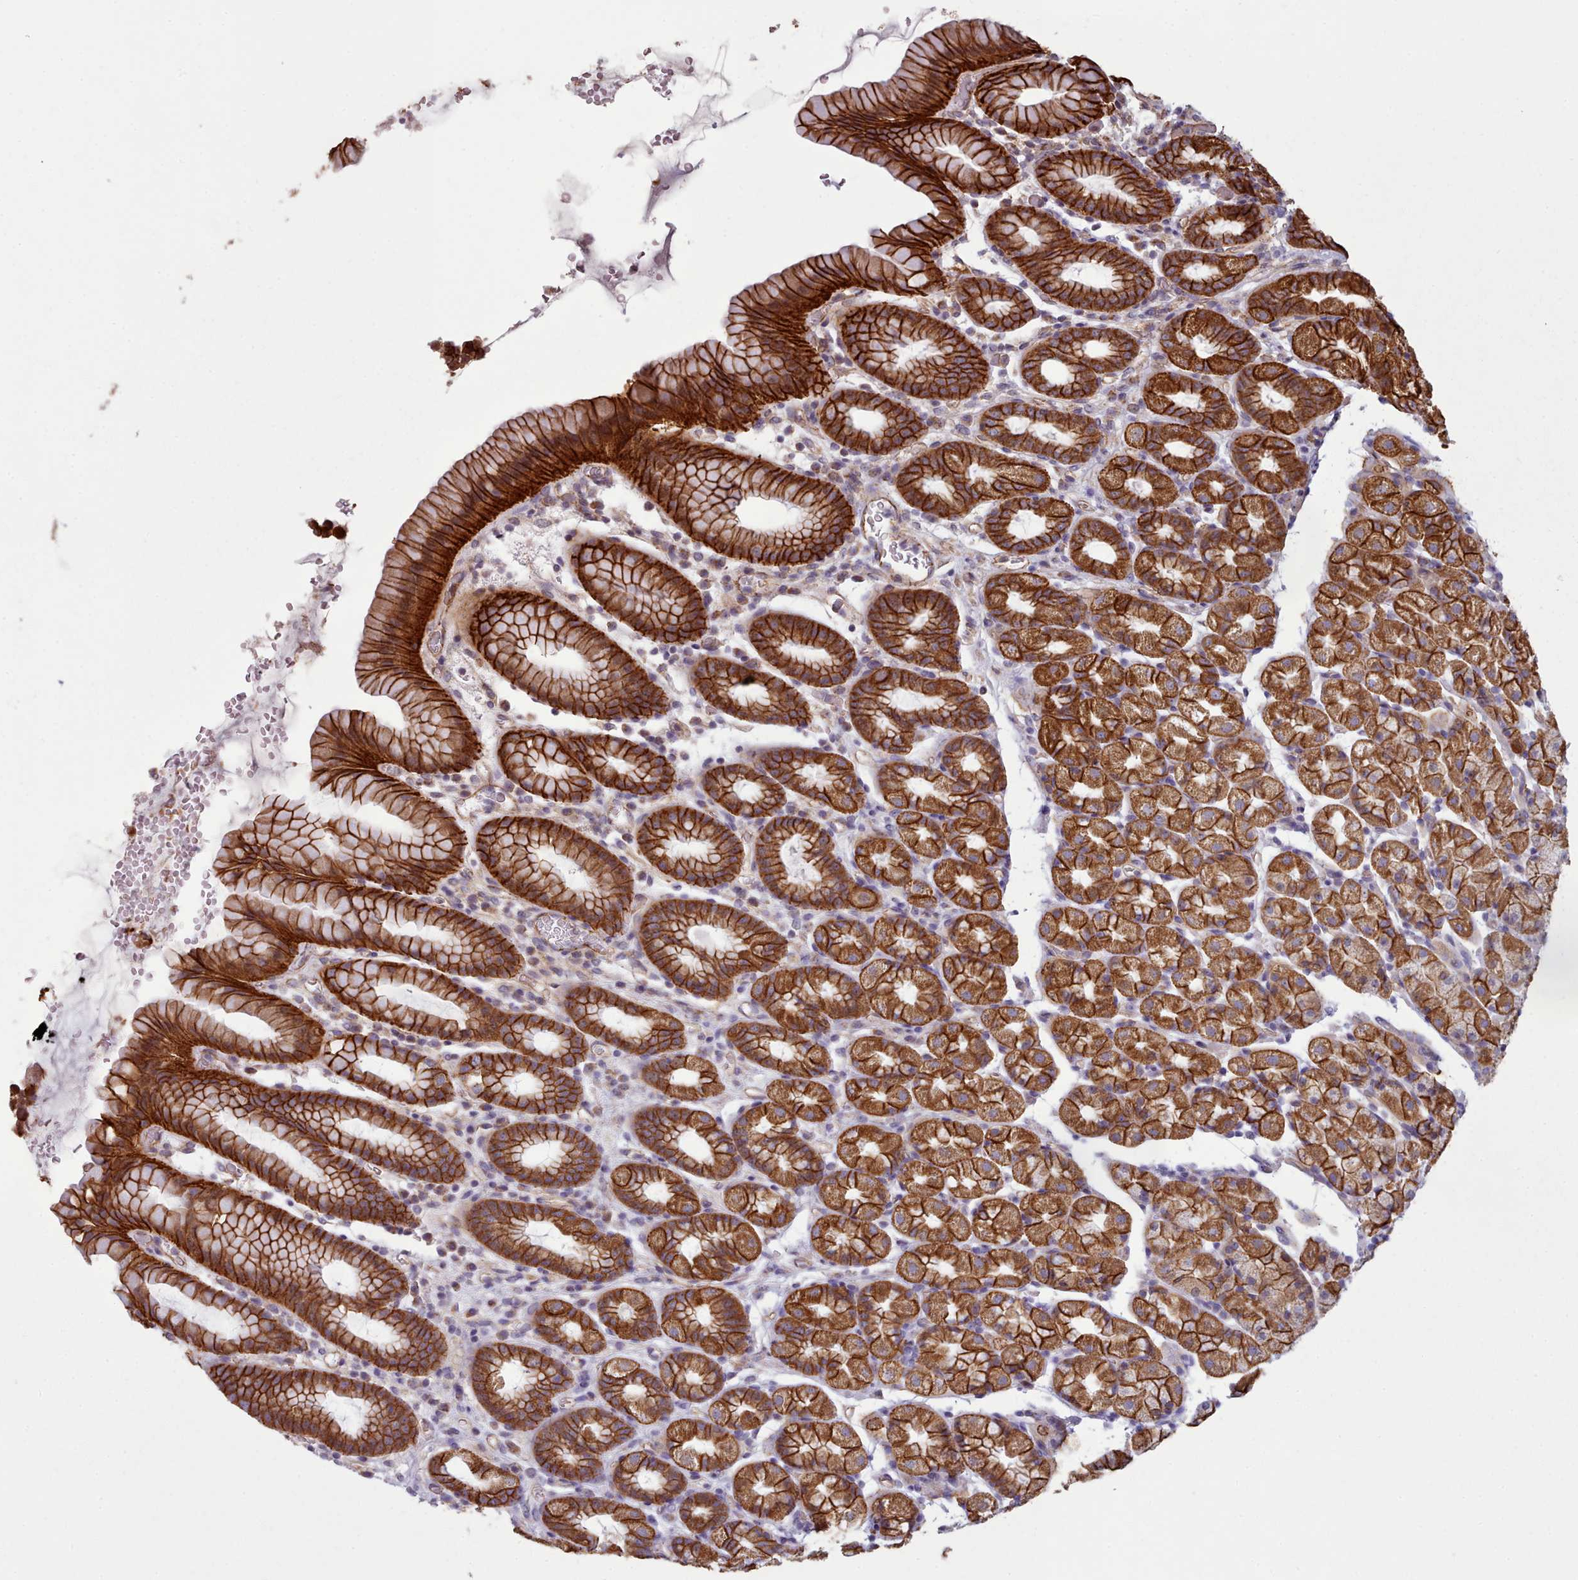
{"staining": {"intensity": "strong", "quantity": ">75%", "location": "cytoplasmic/membranous"}, "tissue": "stomach", "cell_type": "Glandular cells", "image_type": "normal", "snomed": [{"axis": "morphology", "description": "Normal tissue, NOS"}, {"axis": "topography", "description": "Stomach, upper"}, {"axis": "topography", "description": "Stomach, lower"}, {"axis": "topography", "description": "Small intestine"}], "caption": "This histopathology image shows immunohistochemistry staining of benign human stomach, with high strong cytoplasmic/membranous positivity in approximately >75% of glandular cells.", "gene": "MRPL46", "patient": {"sex": "male", "age": 68}}